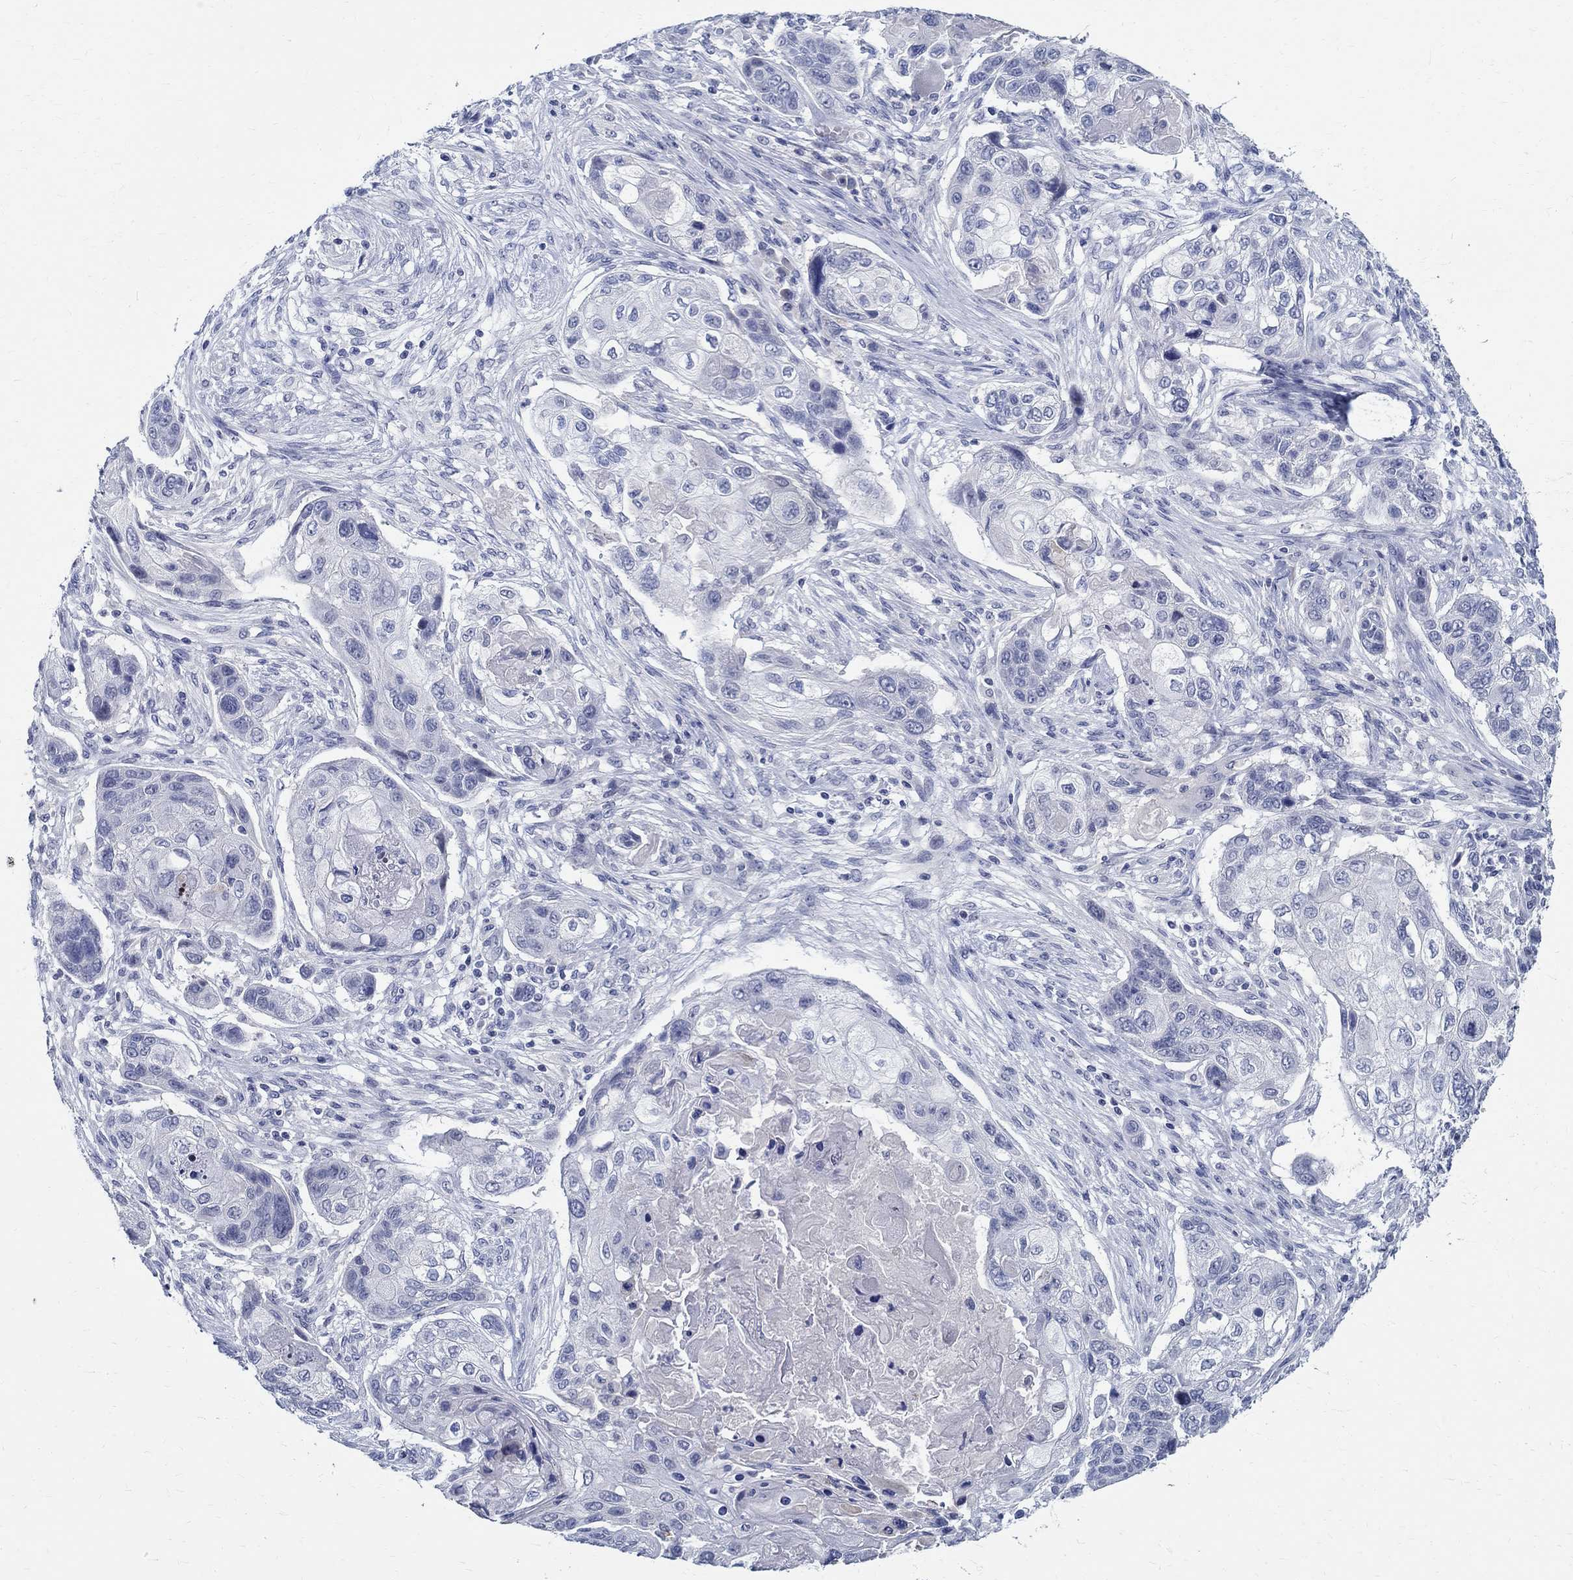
{"staining": {"intensity": "negative", "quantity": "none", "location": "none"}, "tissue": "lung cancer", "cell_type": "Tumor cells", "image_type": "cancer", "snomed": [{"axis": "morphology", "description": "Normal tissue, NOS"}, {"axis": "morphology", "description": "Squamous cell carcinoma, NOS"}, {"axis": "topography", "description": "Bronchus"}, {"axis": "topography", "description": "Lung"}], "caption": "The micrograph reveals no staining of tumor cells in lung cancer (squamous cell carcinoma). (DAB immunohistochemistry with hematoxylin counter stain).", "gene": "CETN1", "patient": {"sex": "male", "age": 69}}